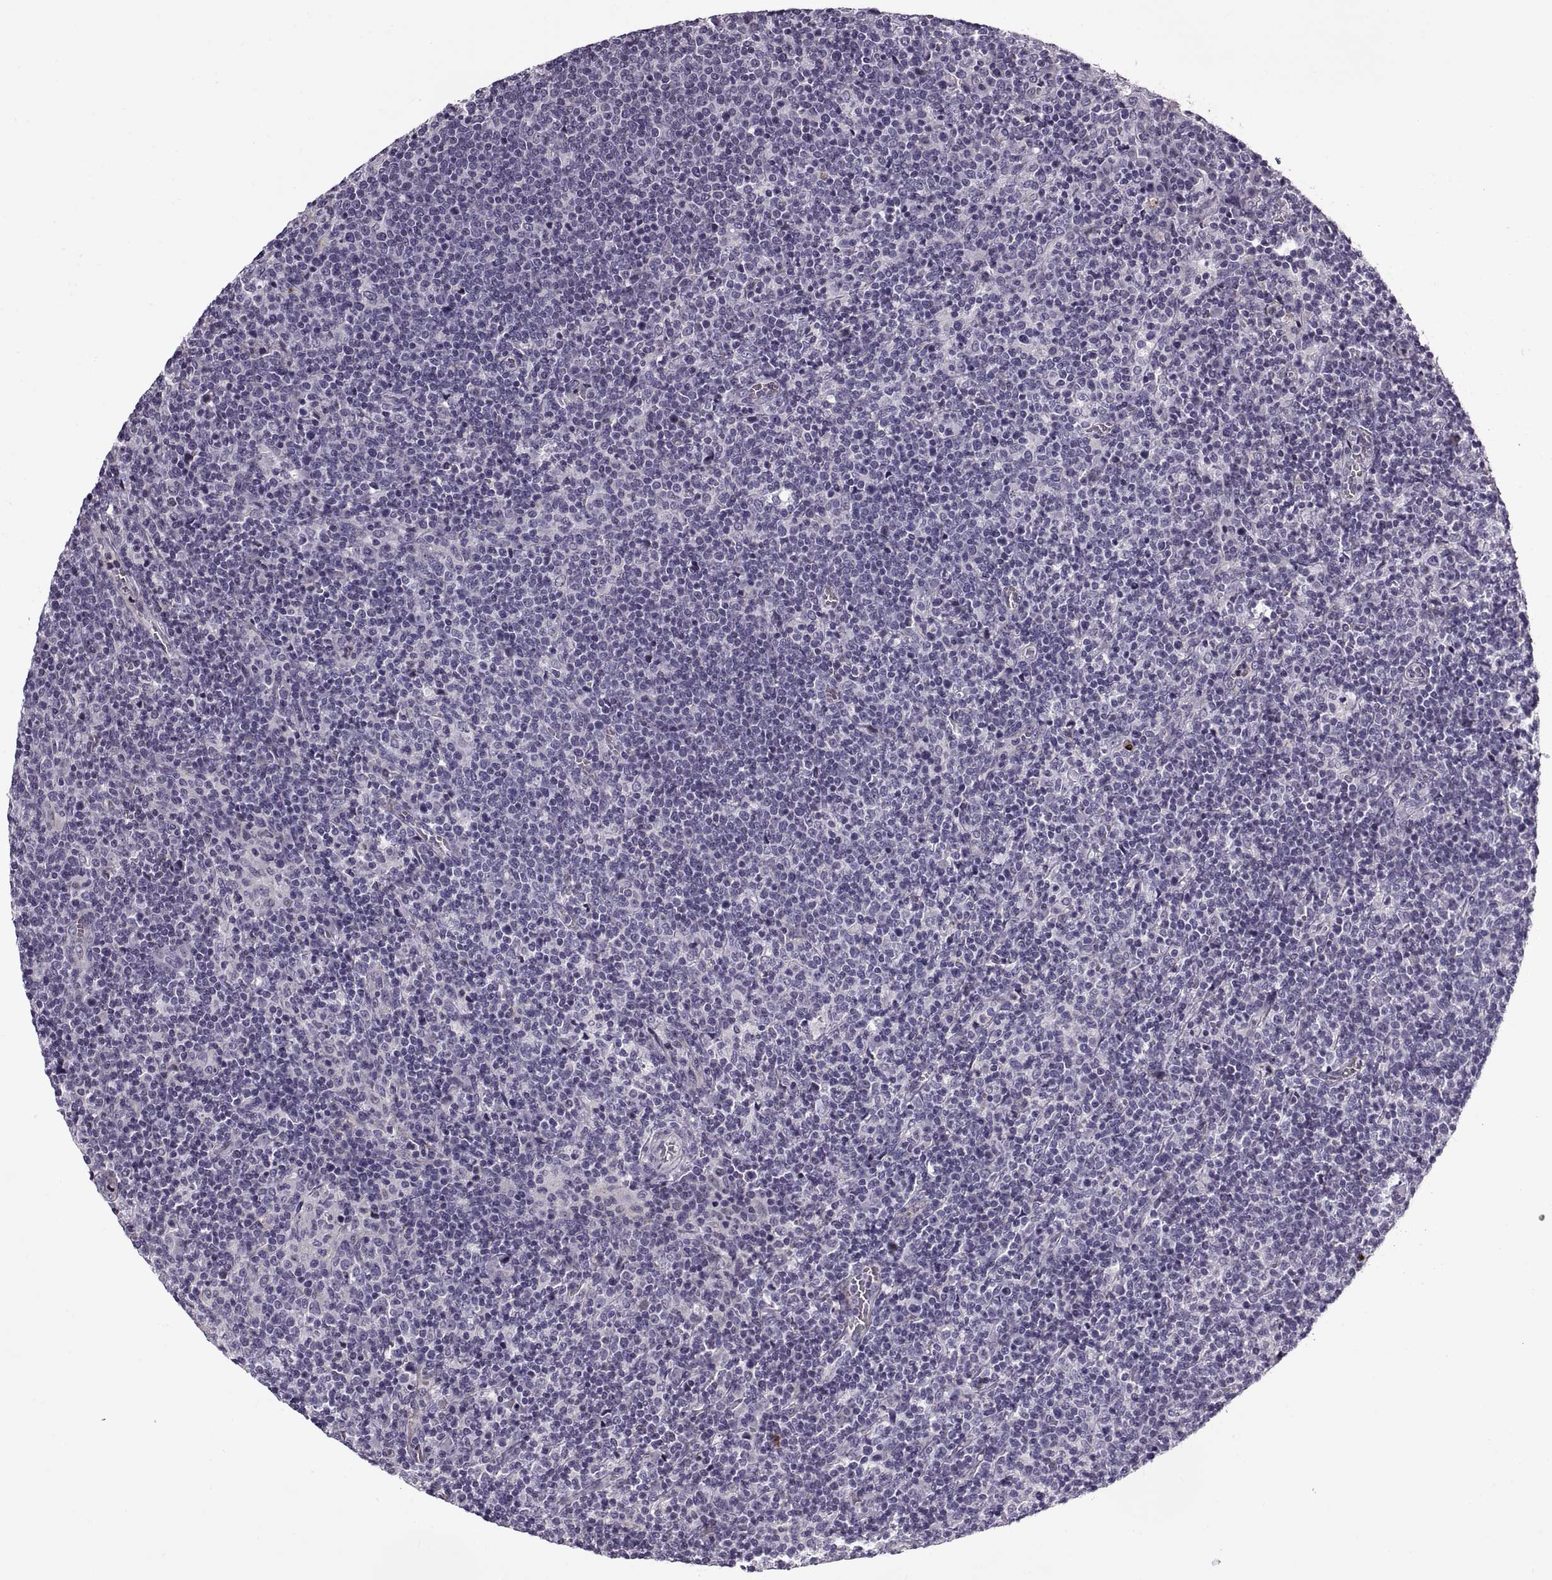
{"staining": {"intensity": "negative", "quantity": "none", "location": "none"}, "tissue": "lymphoma", "cell_type": "Tumor cells", "image_type": "cancer", "snomed": [{"axis": "morphology", "description": "Malignant lymphoma, non-Hodgkin's type, High grade"}, {"axis": "topography", "description": "Lymph node"}], "caption": "A histopathology image of human high-grade malignant lymphoma, non-Hodgkin's type is negative for staining in tumor cells.", "gene": "CALCR", "patient": {"sex": "male", "age": 61}}